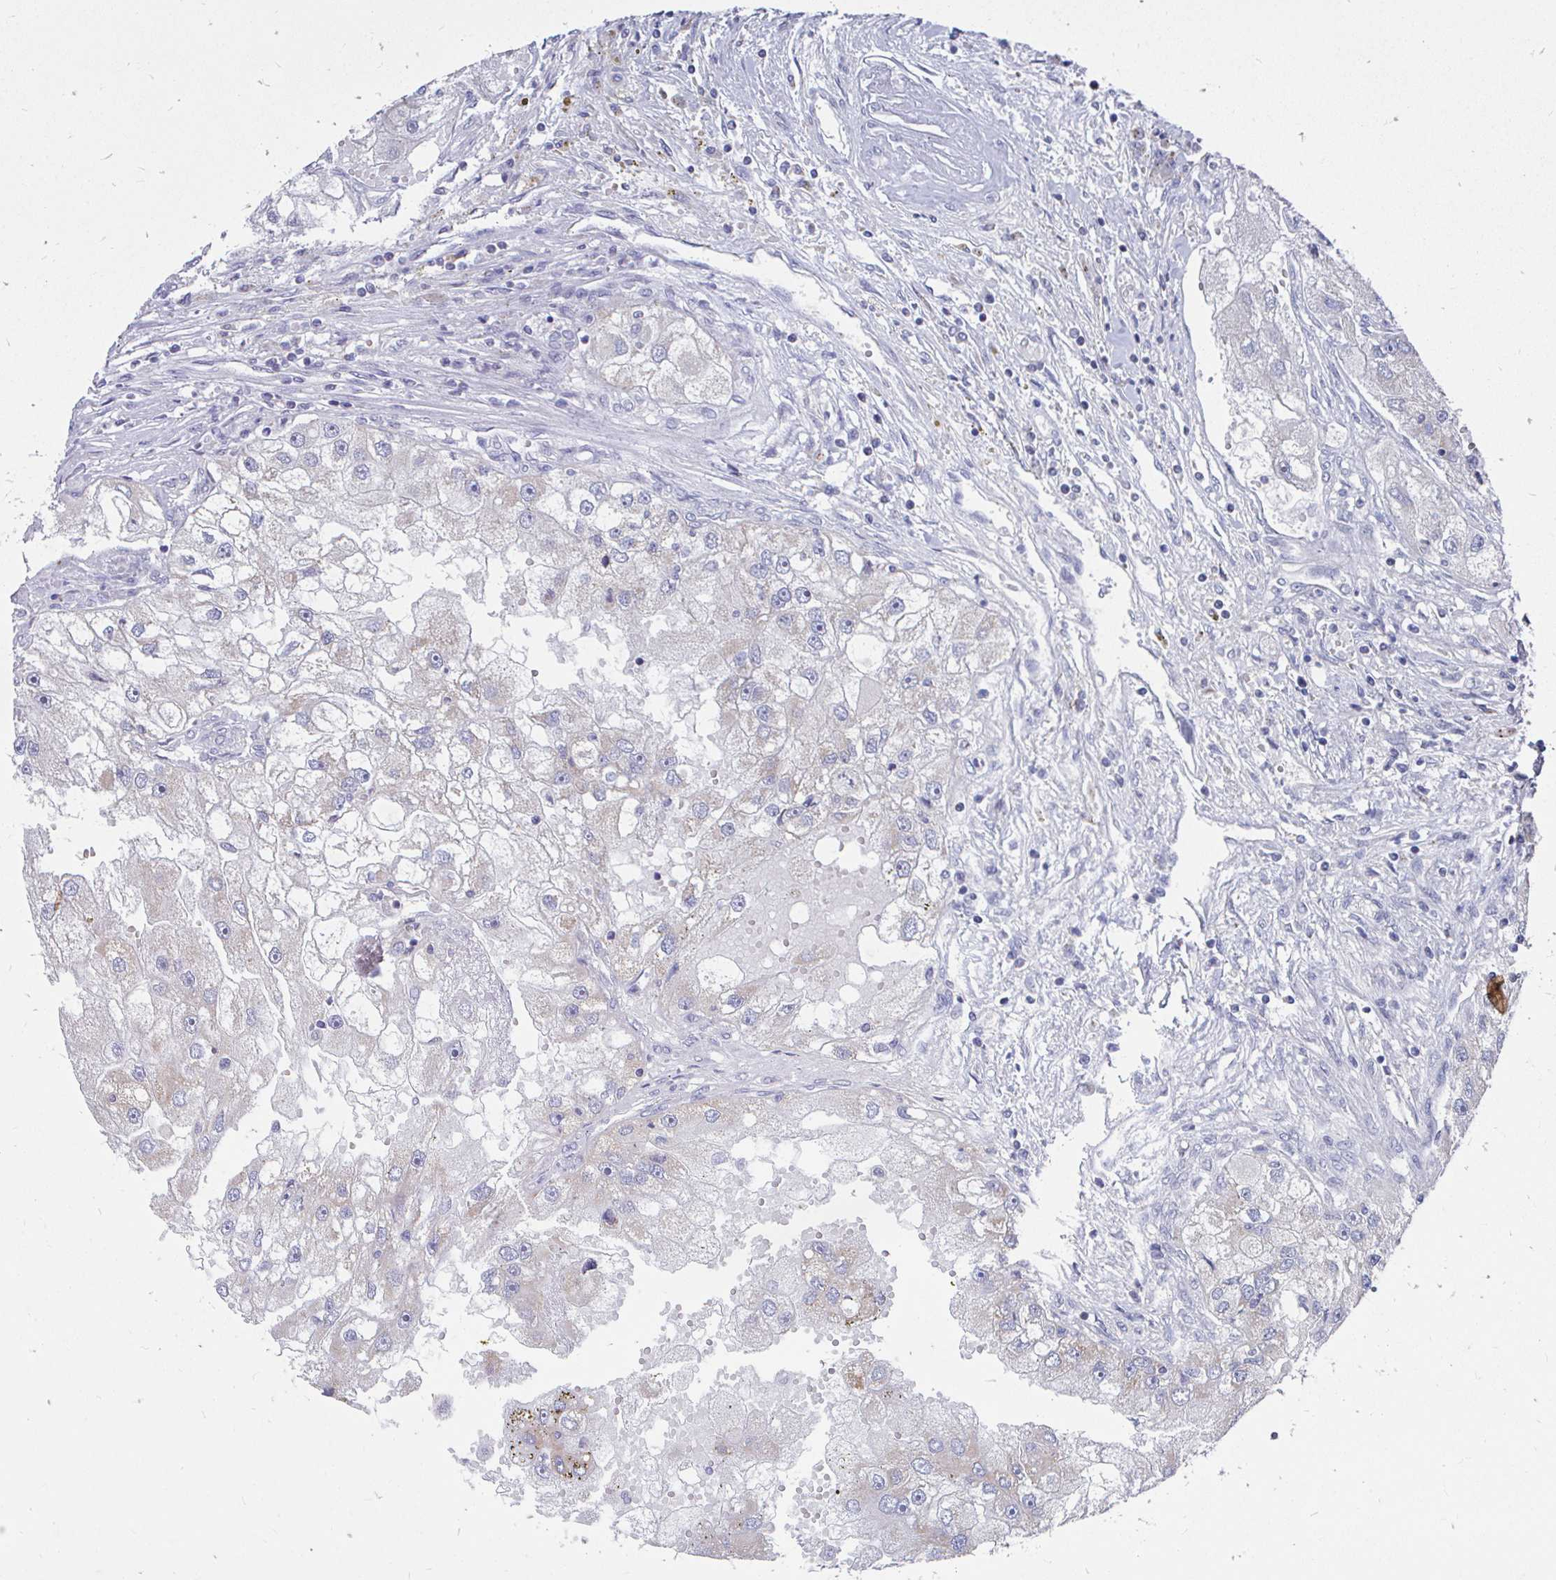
{"staining": {"intensity": "negative", "quantity": "none", "location": "none"}, "tissue": "renal cancer", "cell_type": "Tumor cells", "image_type": "cancer", "snomed": [{"axis": "morphology", "description": "Adenocarcinoma, NOS"}, {"axis": "topography", "description": "Kidney"}], "caption": "A high-resolution histopathology image shows immunohistochemistry (IHC) staining of adenocarcinoma (renal), which displays no significant staining in tumor cells.", "gene": "PEX3", "patient": {"sex": "male", "age": 63}}